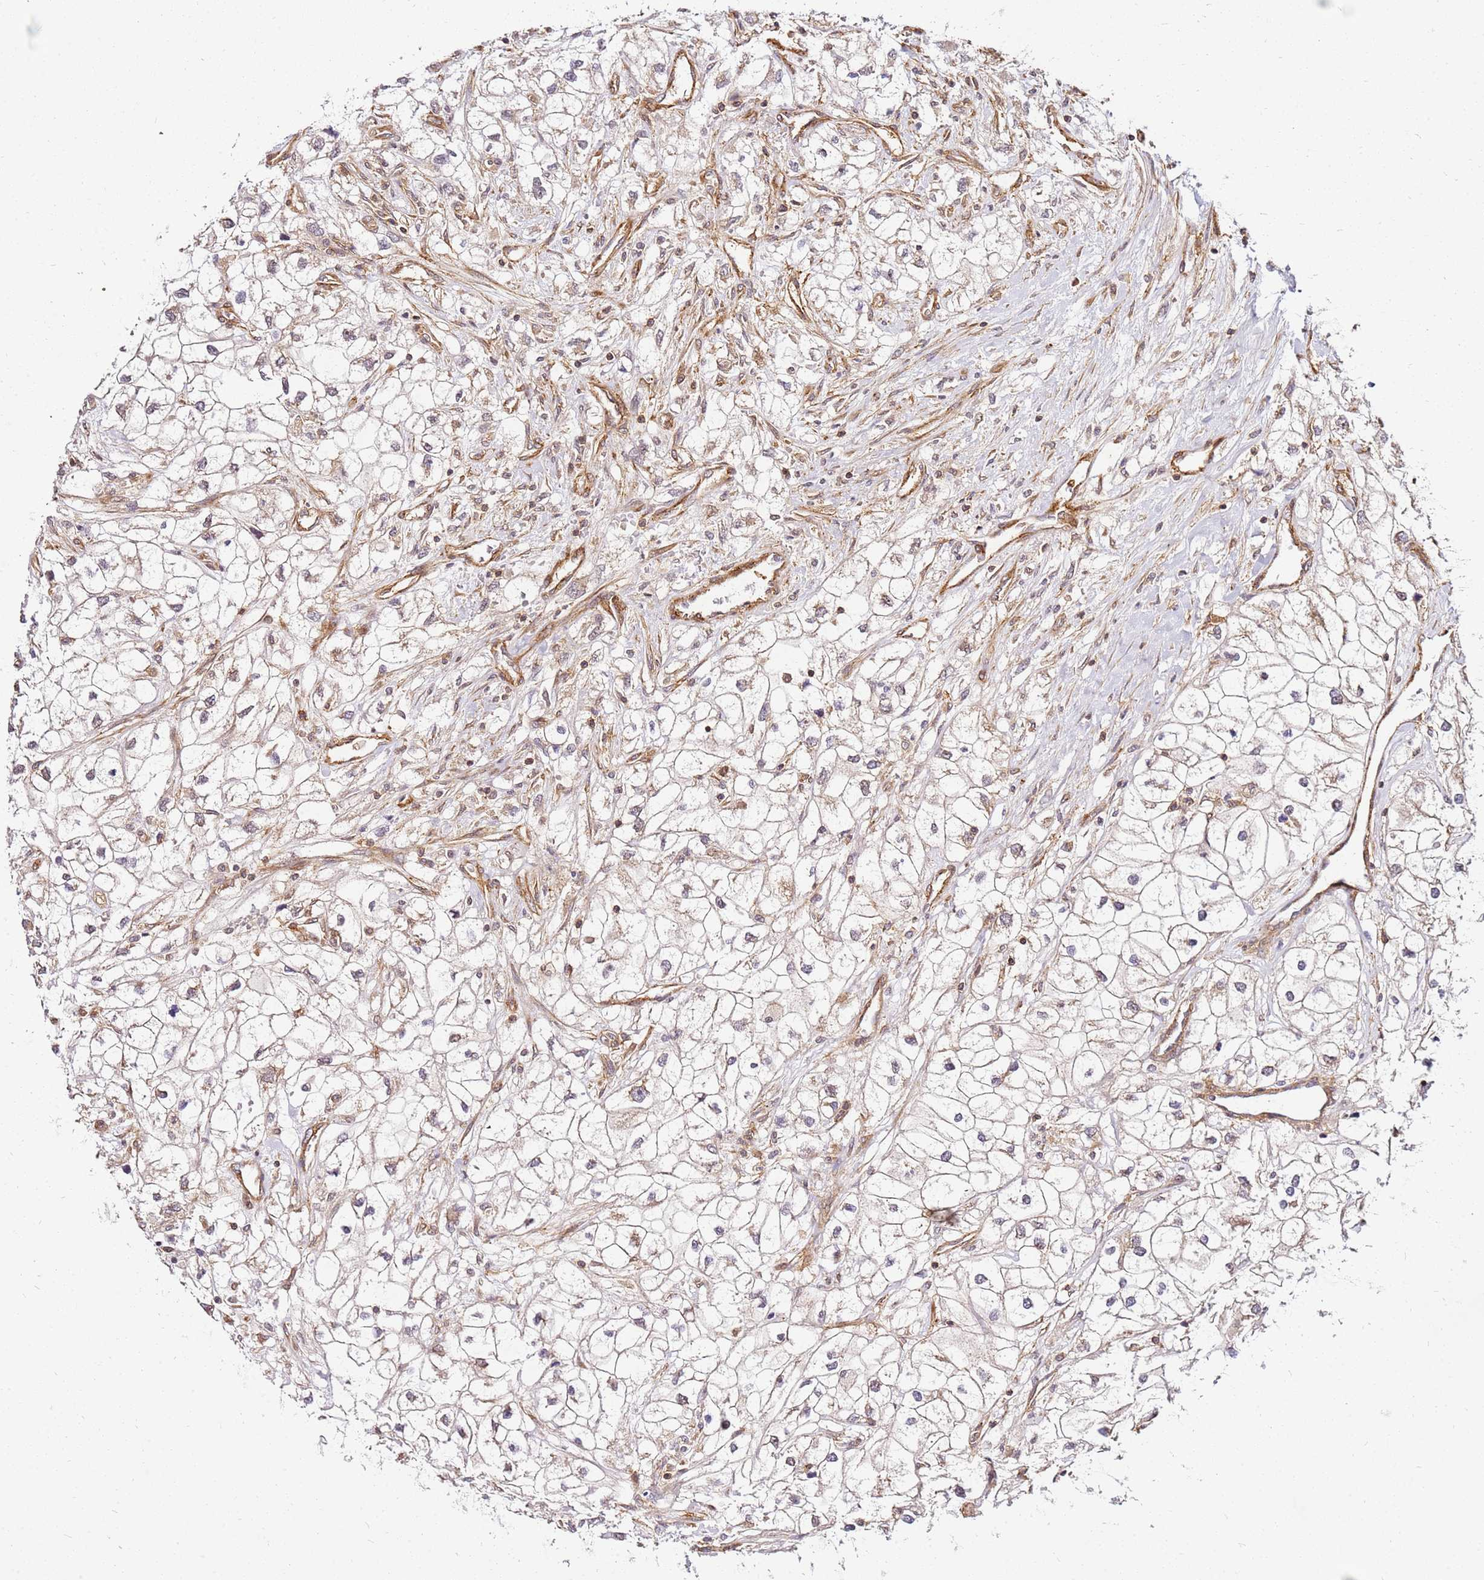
{"staining": {"intensity": "negative", "quantity": "none", "location": "none"}, "tissue": "renal cancer", "cell_type": "Tumor cells", "image_type": "cancer", "snomed": [{"axis": "morphology", "description": "Adenocarcinoma, NOS"}, {"axis": "topography", "description": "Kidney"}], "caption": "The micrograph demonstrates no staining of tumor cells in renal cancer. (DAB (3,3'-diaminobenzidine) IHC visualized using brightfield microscopy, high magnification).", "gene": "PIH1D1", "patient": {"sex": "male", "age": 59}}